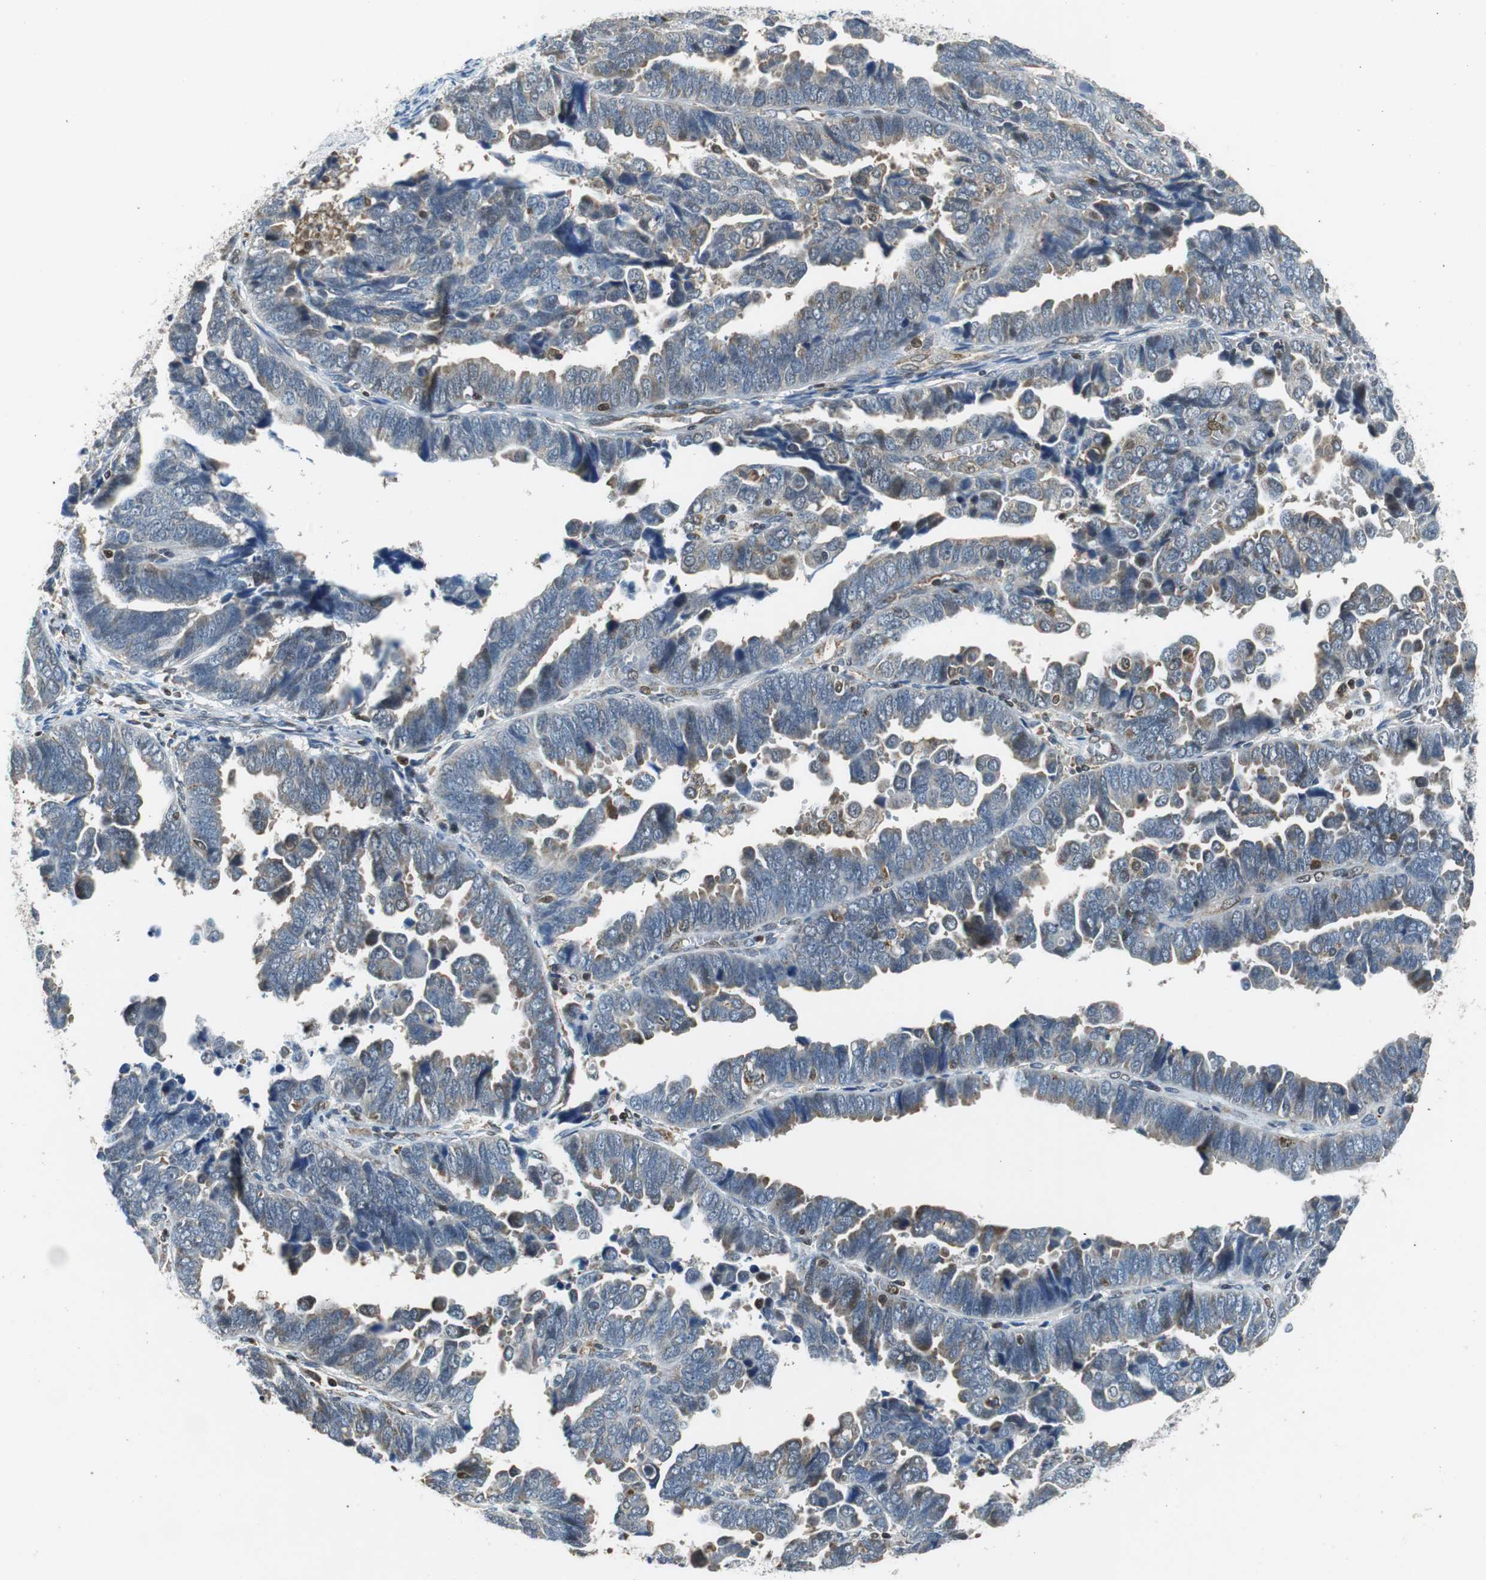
{"staining": {"intensity": "negative", "quantity": "none", "location": "none"}, "tissue": "endometrial cancer", "cell_type": "Tumor cells", "image_type": "cancer", "snomed": [{"axis": "morphology", "description": "Adenocarcinoma, NOS"}, {"axis": "topography", "description": "Endometrium"}], "caption": "A high-resolution micrograph shows immunohistochemistry staining of endometrial adenocarcinoma, which exhibits no significant expression in tumor cells.", "gene": "GSDMD", "patient": {"sex": "female", "age": 75}}